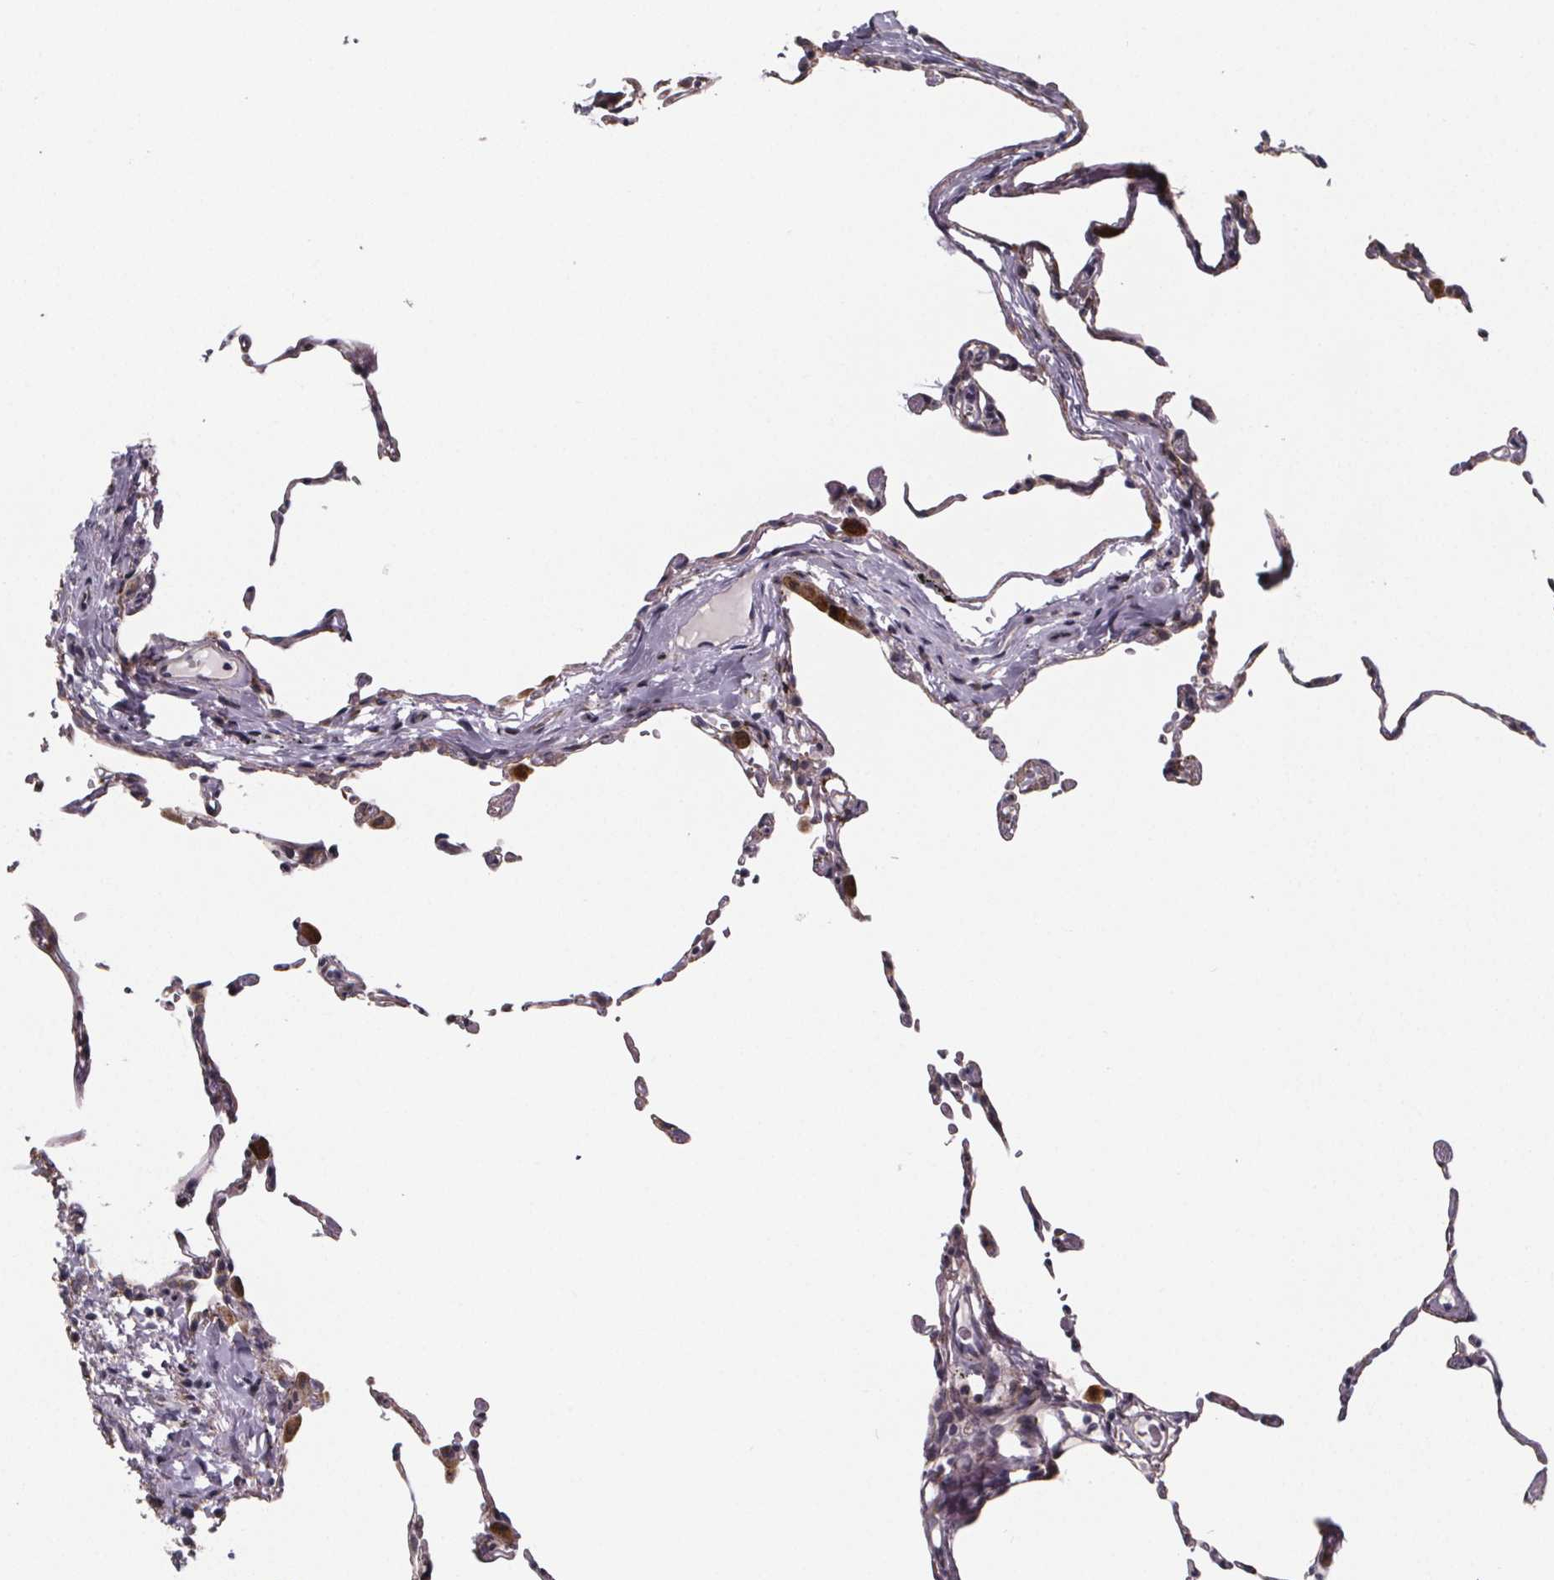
{"staining": {"intensity": "weak", "quantity": "25%-75%", "location": "cytoplasmic/membranous"}, "tissue": "lung", "cell_type": "Alveolar cells", "image_type": "normal", "snomed": [{"axis": "morphology", "description": "Normal tissue, NOS"}, {"axis": "topography", "description": "Lung"}], "caption": "Alveolar cells display weak cytoplasmic/membranous staining in about 25%-75% of cells in unremarkable lung. (brown staining indicates protein expression, while blue staining denotes nuclei).", "gene": "NDST1", "patient": {"sex": "female", "age": 57}}